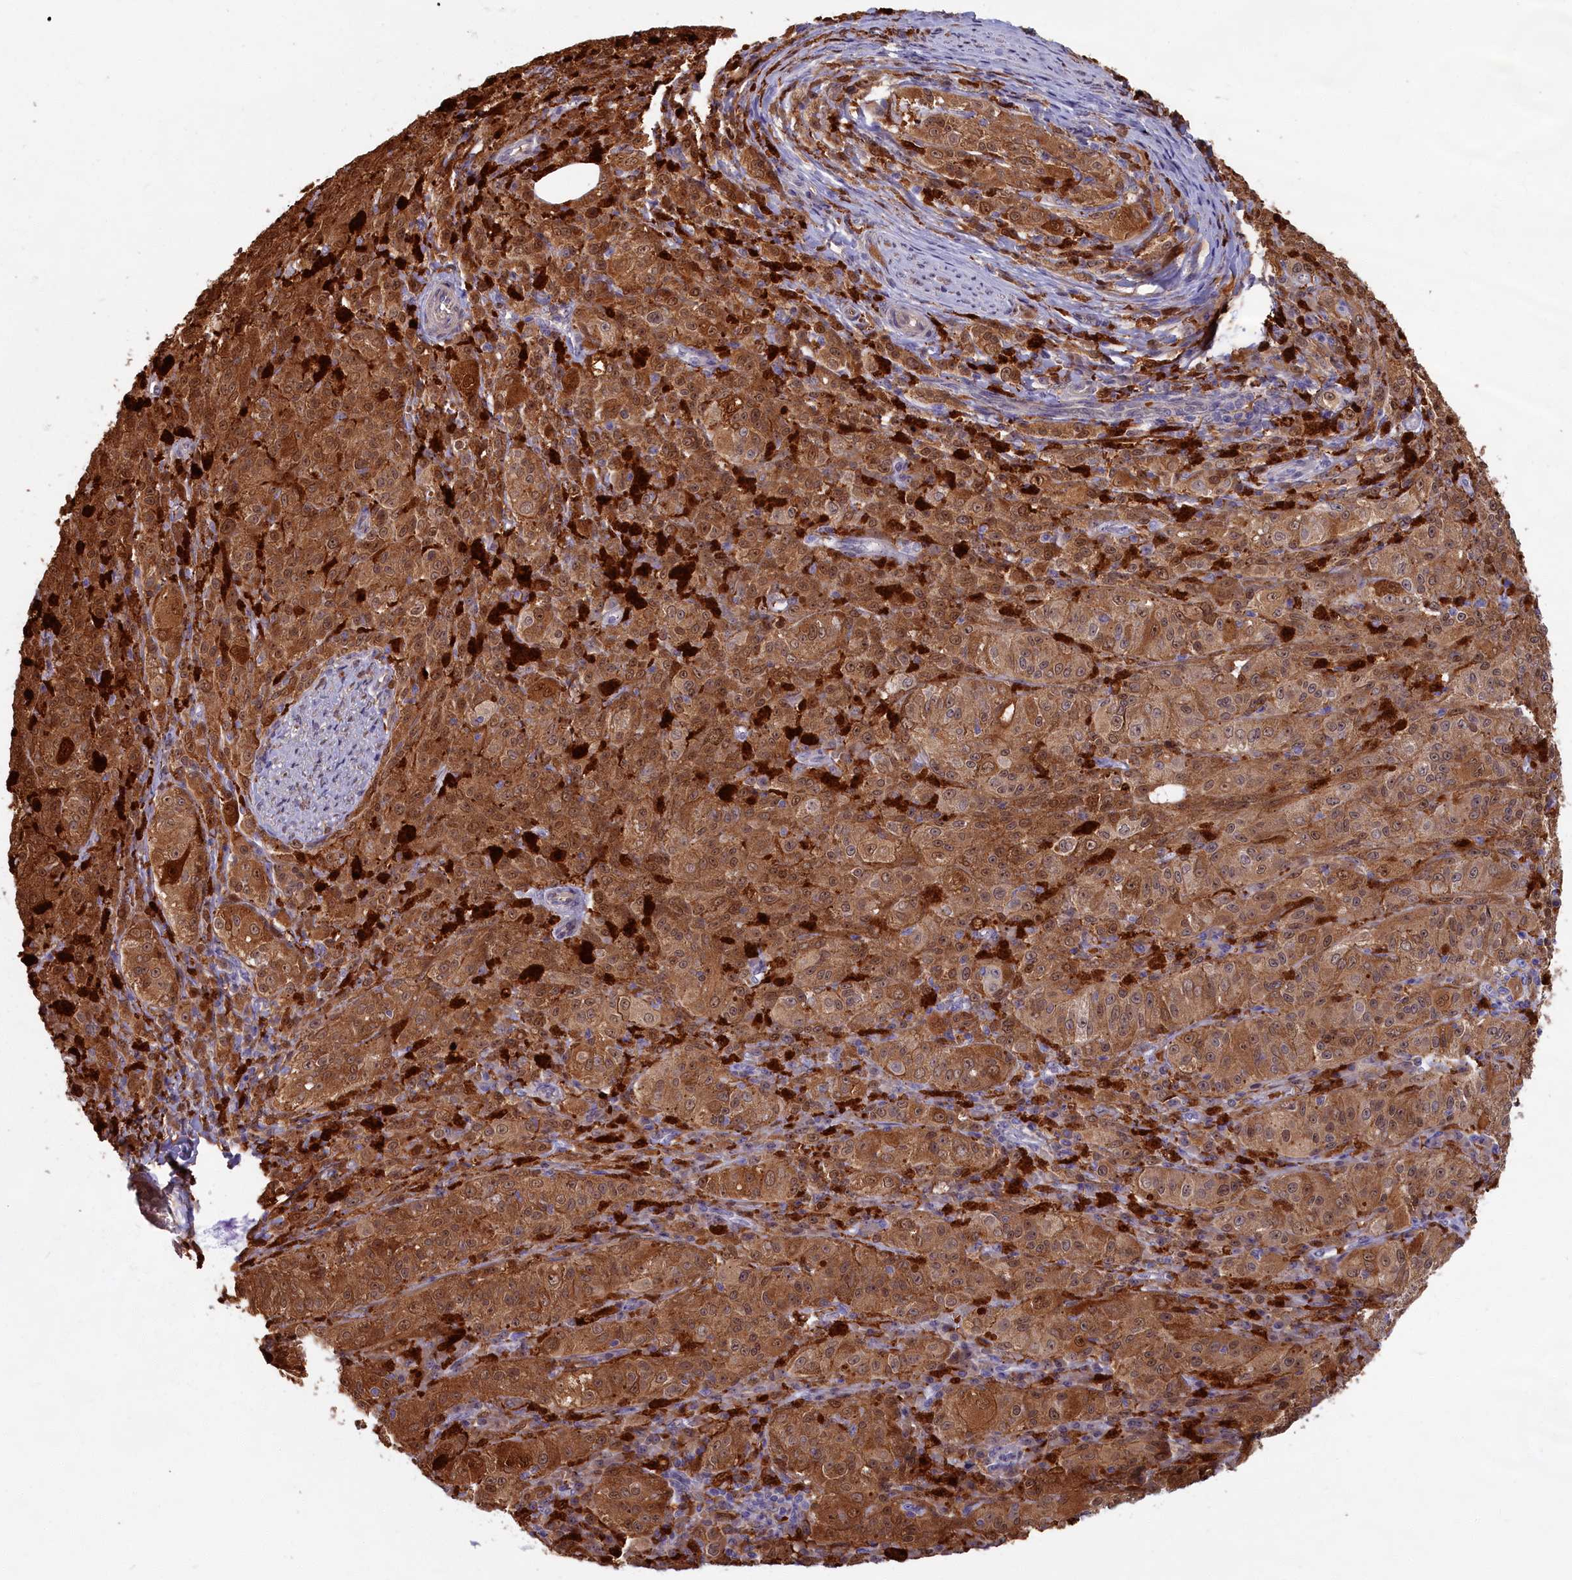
{"staining": {"intensity": "moderate", "quantity": ">75%", "location": "cytoplasmic/membranous,nuclear"}, "tissue": "melanoma", "cell_type": "Tumor cells", "image_type": "cancer", "snomed": [{"axis": "morphology", "description": "Malignant melanoma, NOS"}, {"axis": "topography", "description": "Skin"}], "caption": "Immunohistochemical staining of melanoma shows medium levels of moderate cytoplasmic/membranous and nuclear staining in about >75% of tumor cells.", "gene": "BLVRB", "patient": {"sex": "female", "age": 52}}